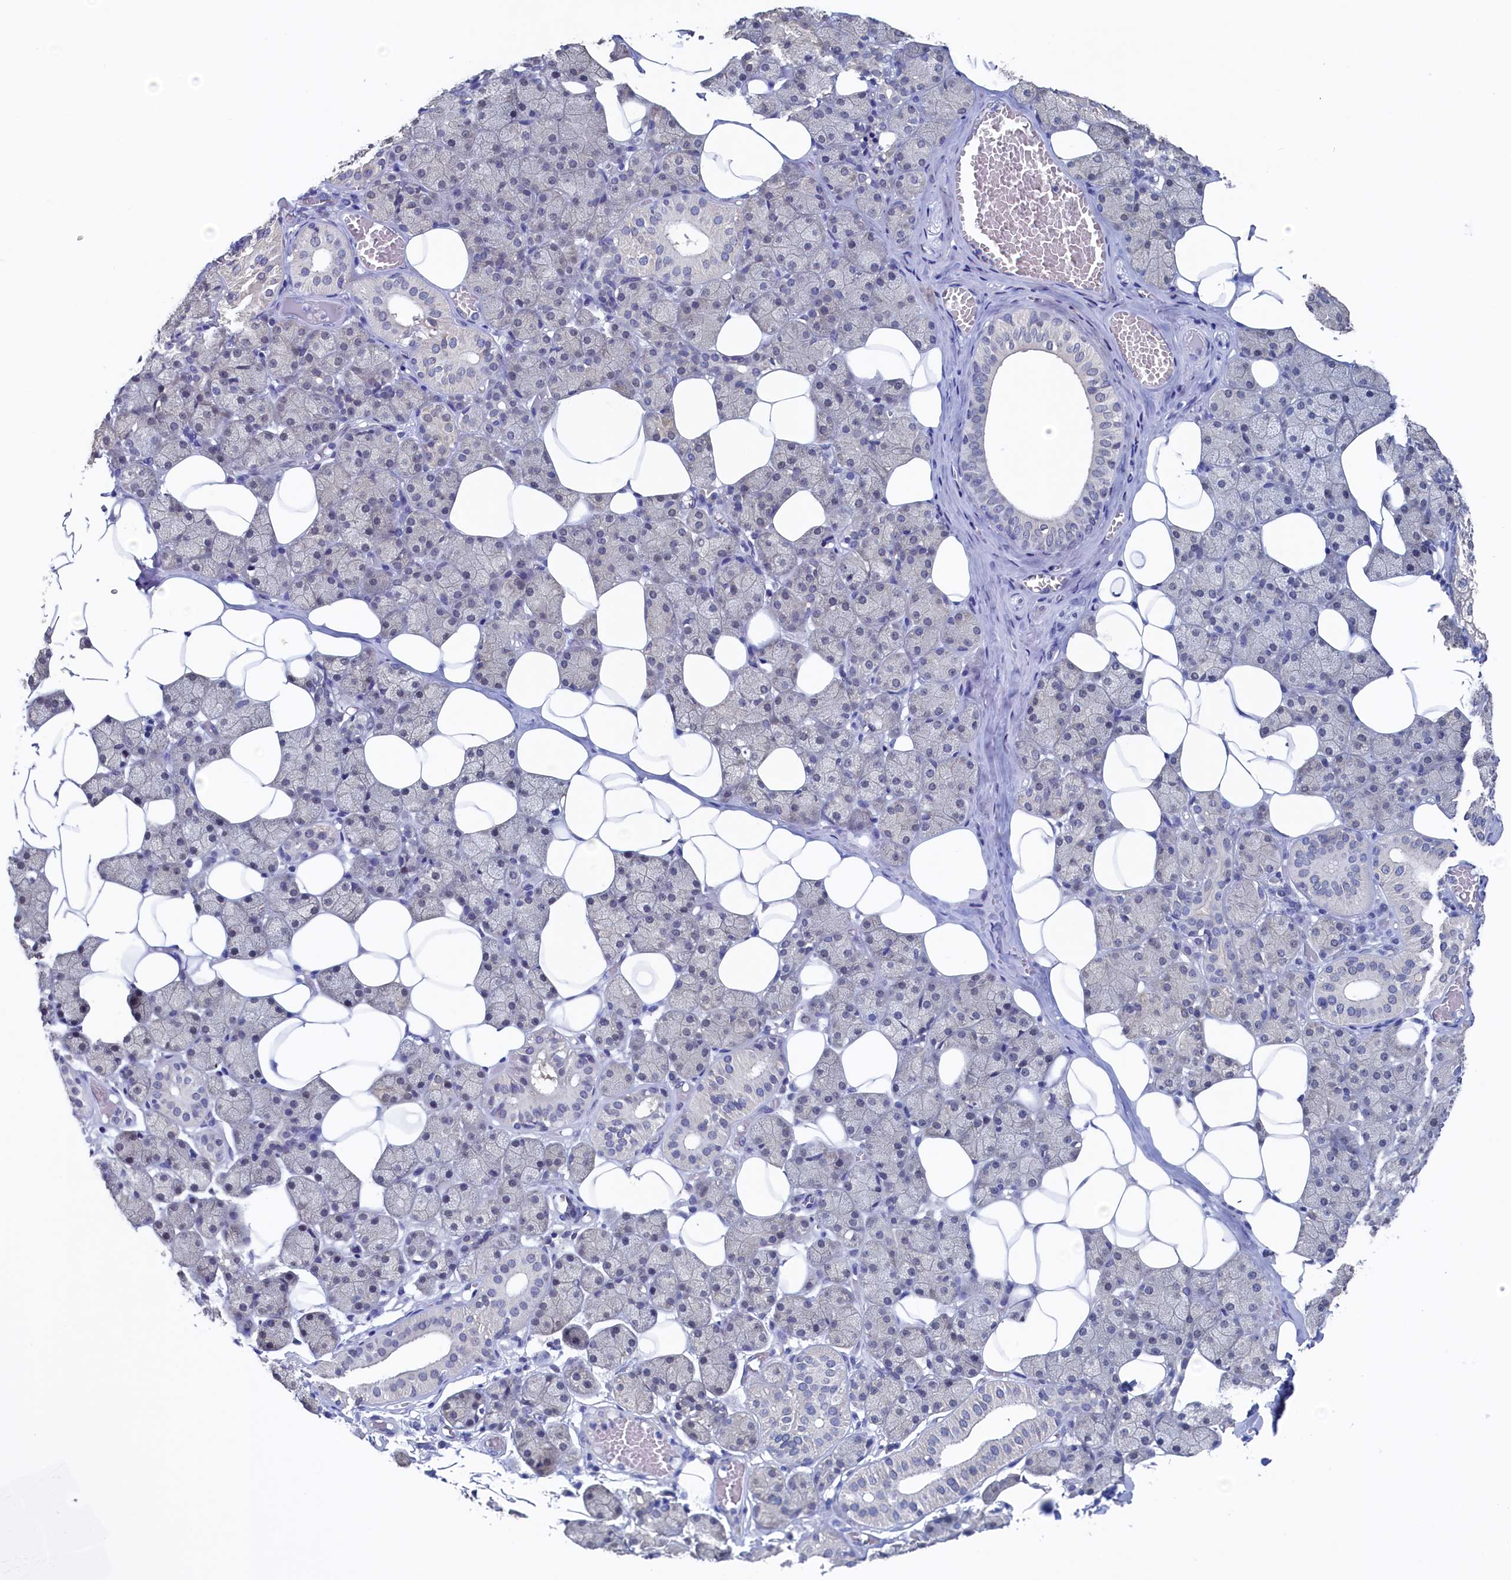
{"staining": {"intensity": "negative", "quantity": "none", "location": "none"}, "tissue": "salivary gland", "cell_type": "Glandular cells", "image_type": "normal", "snomed": [{"axis": "morphology", "description": "Normal tissue, NOS"}, {"axis": "topography", "description": "Salivary gland"}], "caption": "The immunohistochemistry (IHC) histopathology image has no significant expression in glandular cells of salivary gland. (Stains: DAB immunohistochemistry with hematoxylin counter stain, Microscopy: brightfield microscopy at high magnification).", "gene": "C11orf54", "patient": {"sex": "female", "age": 33}}